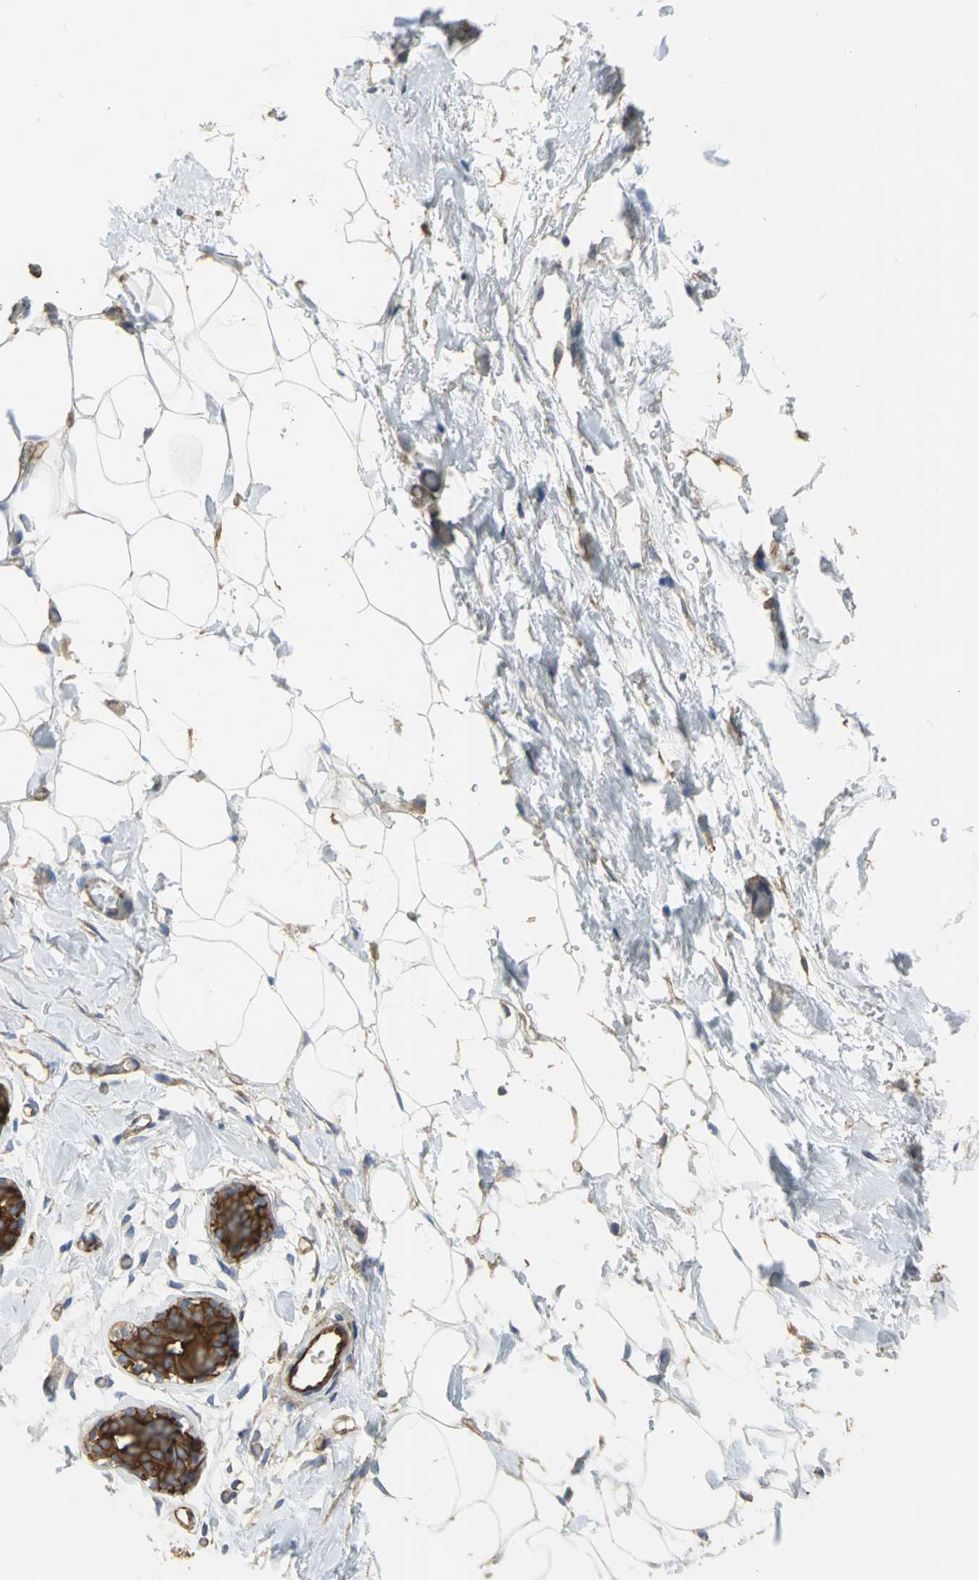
{"staining": {"intensity": "moderate", "quantity": ">75%", "location": "cytoplasmic/membranous"}, "tissue": "adipose tissue", "cell_type": "Adipocytes", "image_type": "normal", "snomed": [{"axis": "morphology", "description": "Normal tissue, NOS"}, {"axis": "topography", "description": "Breast"}, {"axis": "topography", "description": "Soft tissue"}], "caption": "Immunohistochemistry micrograph of normal adipose tissue: human adipose tissue stained using immunohistochemistry shows medium levels of moderate protein expression localized specifically in the cytoplasmic/membranous of adipocytes, appearing as a cytoplasmic/membranous brown color.", "gene": "FLNB", "patient": {"sex": "female", "age": 25}}